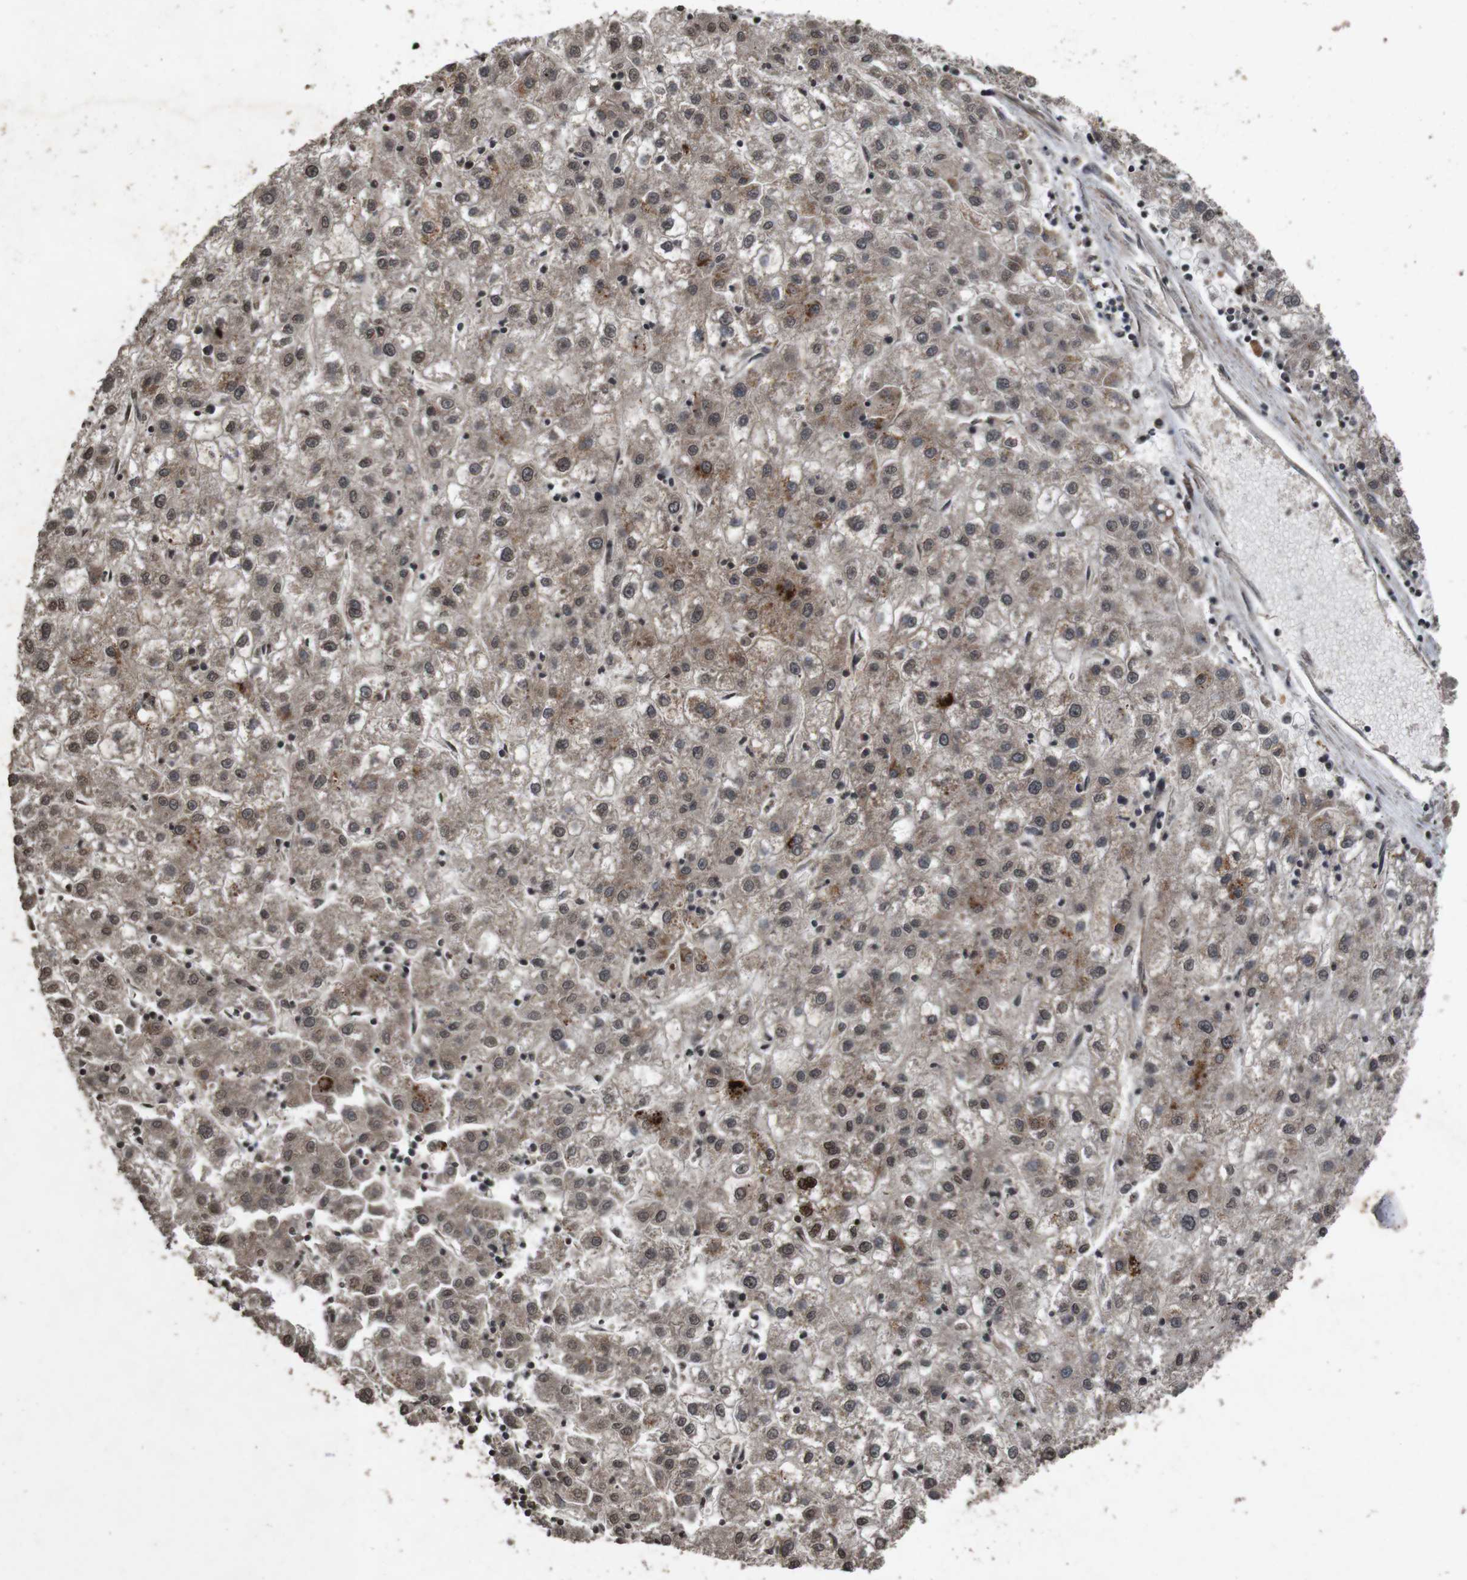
{"staining": {"intensity": "weak", "quantity": ">75%", "location": "cytoplasmic/membranous,nuclear"}, "tissue": "liver cancer", "cell_type": "Tumor cells", "image_type": "cancer", "snomed": [{"axis": "morphology", "description": "Carcinoma, Hepatocellular, NOS"}, {"axis": "topography", "description": "Liver"}], "caption": "Hepatocellular carcinoma (liver) was stained to show a protein in brown. There is low levels of weak cytoplasmic/membranous and nuclear expression in approximately >75% of tumor cells.", "gene": "SORL1", "patient": {"sex": "male", "age": 72}}